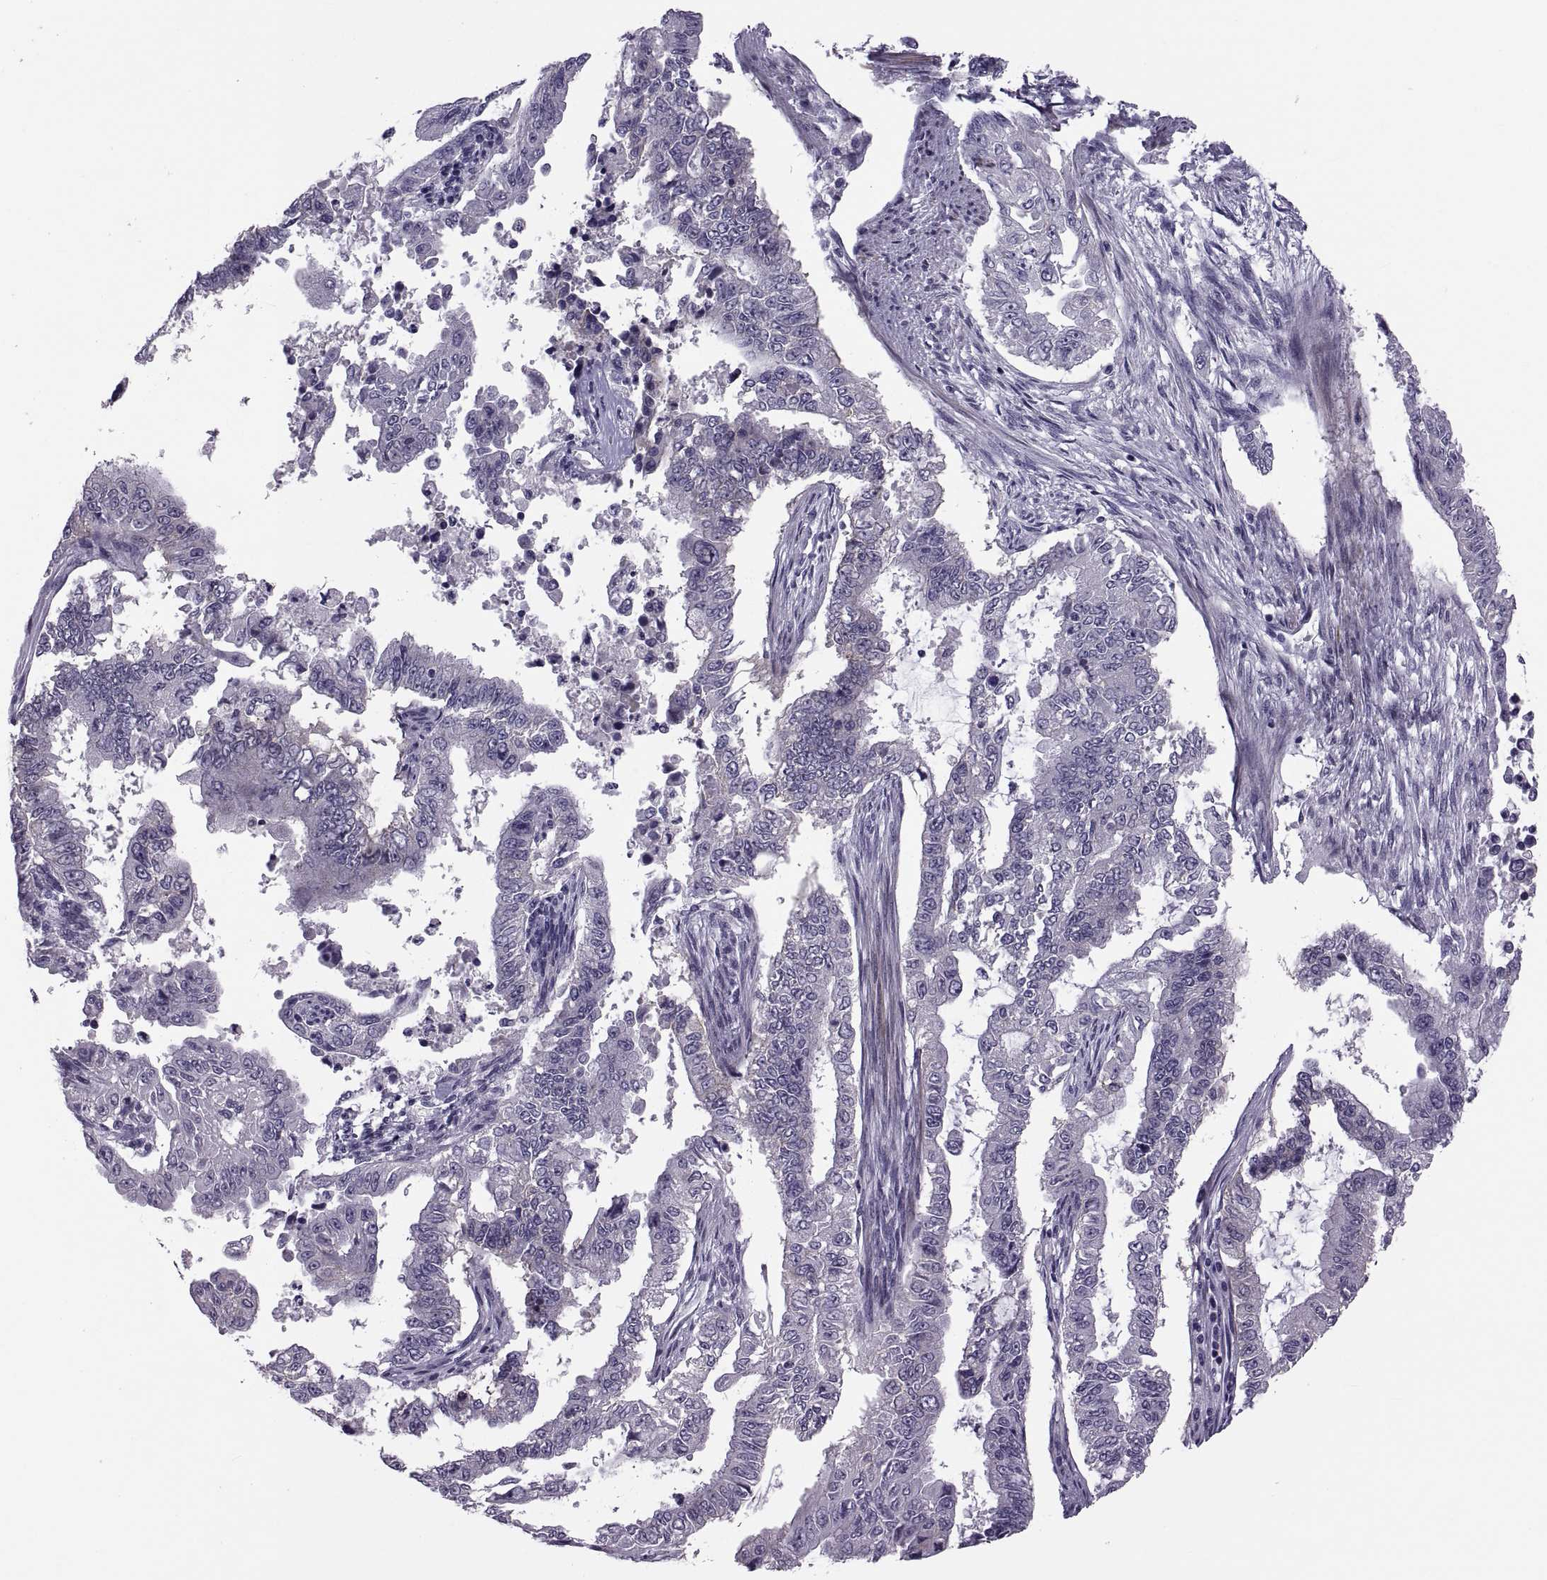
{"staining": {"intensity": "negative", "quantity": "none", "location": "none"}, "tissue": "endometrial cancer", "cell_type": "Tumor cells", "image_type": "cancer", "snomed": [{"axis": "morphology", "description": "Adenocarcinoma, NOS"}, {"axis": "topography", "description": "Uterus"}], "caption": "Tumor cells show no significant positivity in adenocarcinoma (endometrial). The staining was performed using DAB (3,3'-diaminobenzidine) to visualize the protein expression in brown, while the nuclei were stained in blue with hematoxylin (Magnification: 20x).", "gene": "TMEM158", "patient": {"sex": "female", "age": 59}}